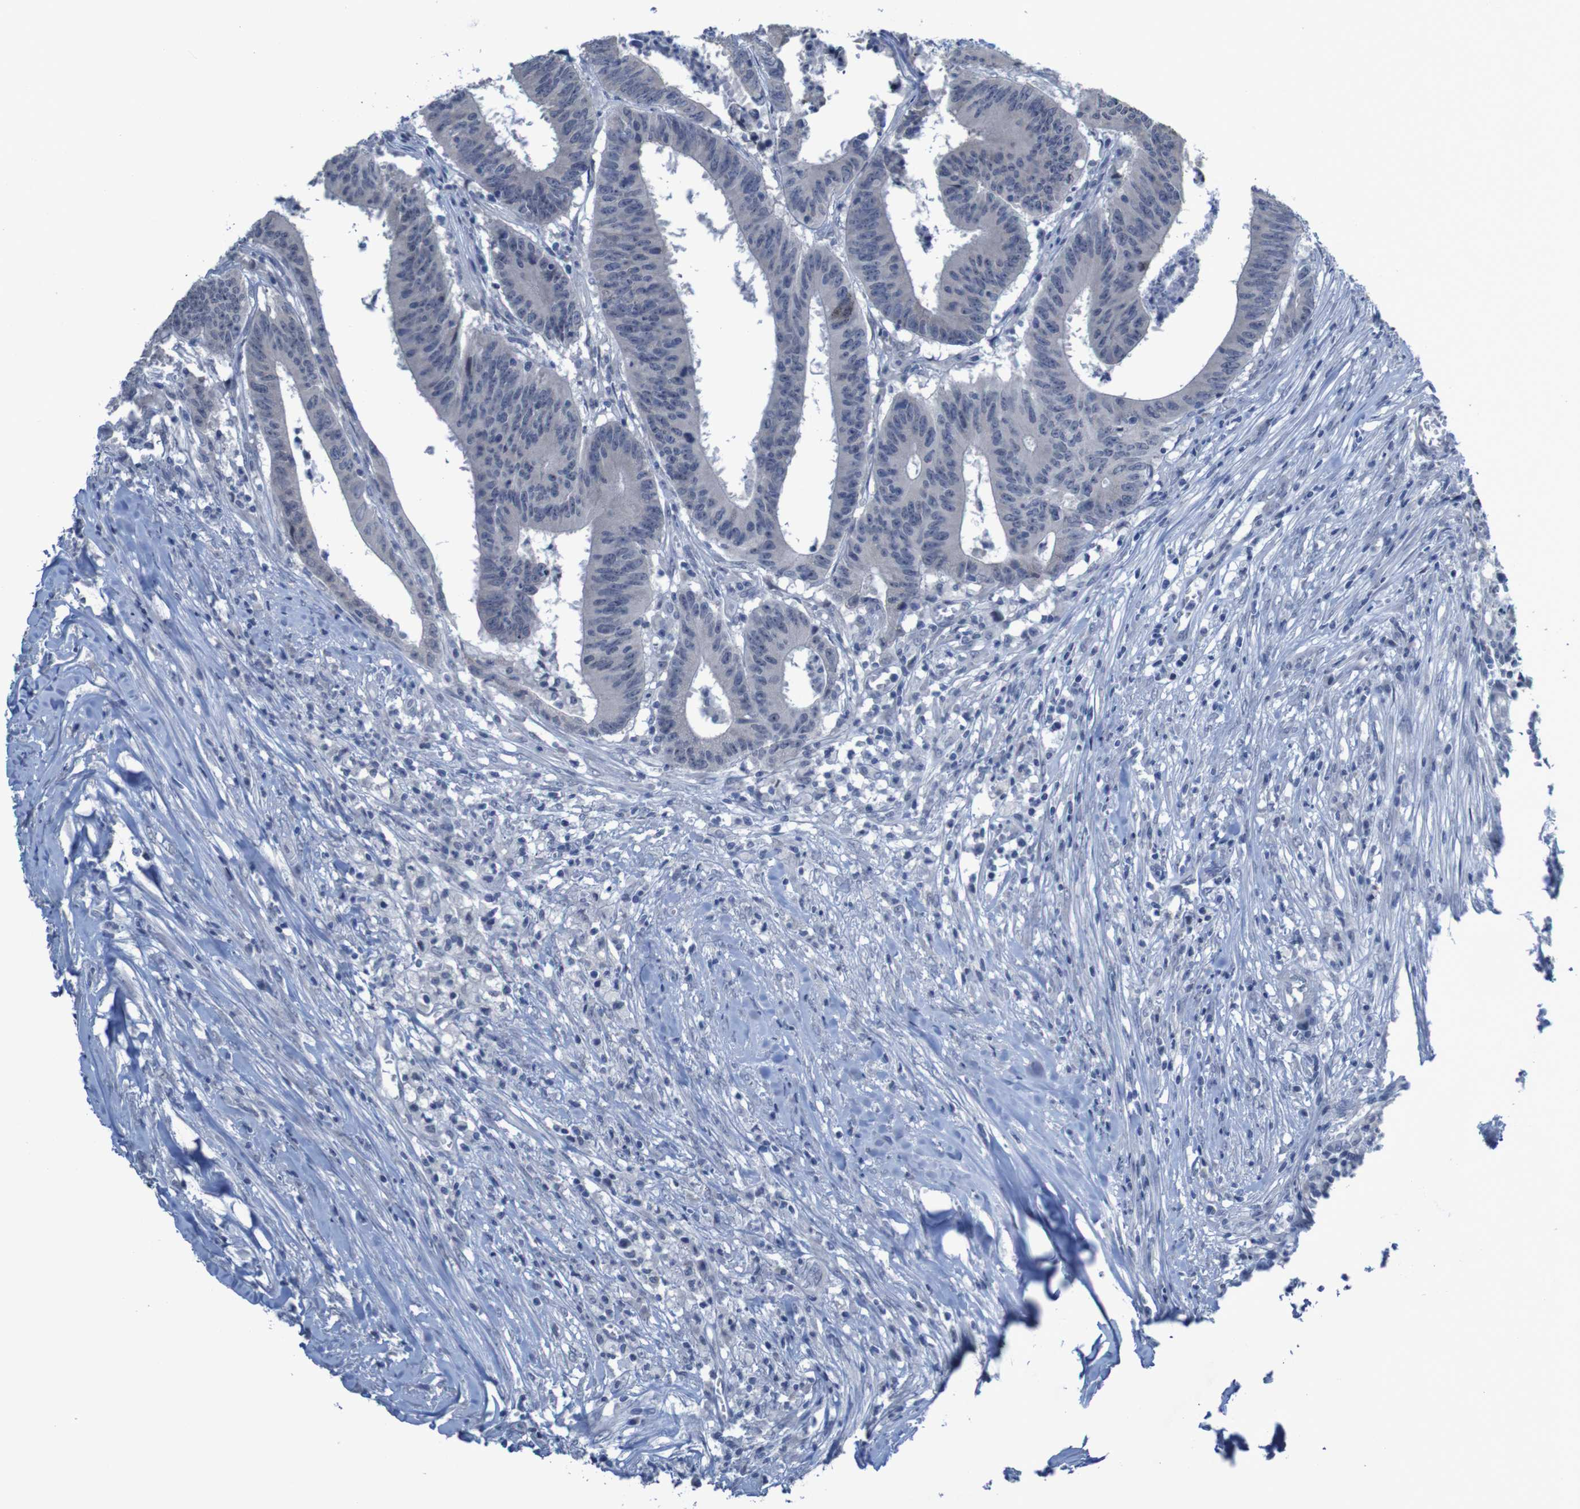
{"staining": {"intensity": "negative", "quantity": "none", "location": "none"}, "tissue": "colorectal cancer", "cell_type": "Tumor cells", "image_type": "cancer", "snomed": [{"axis": "morphology", "description": "Adenocarcinoma, NOS"}, {"axis": "topography", "description": "Colon"}], "caption": "Tumor cells show no significant expression in colorectal adenocarcinoma.", "gene": "CLDN18", "patient": {"sex": "male", "age": 45}}